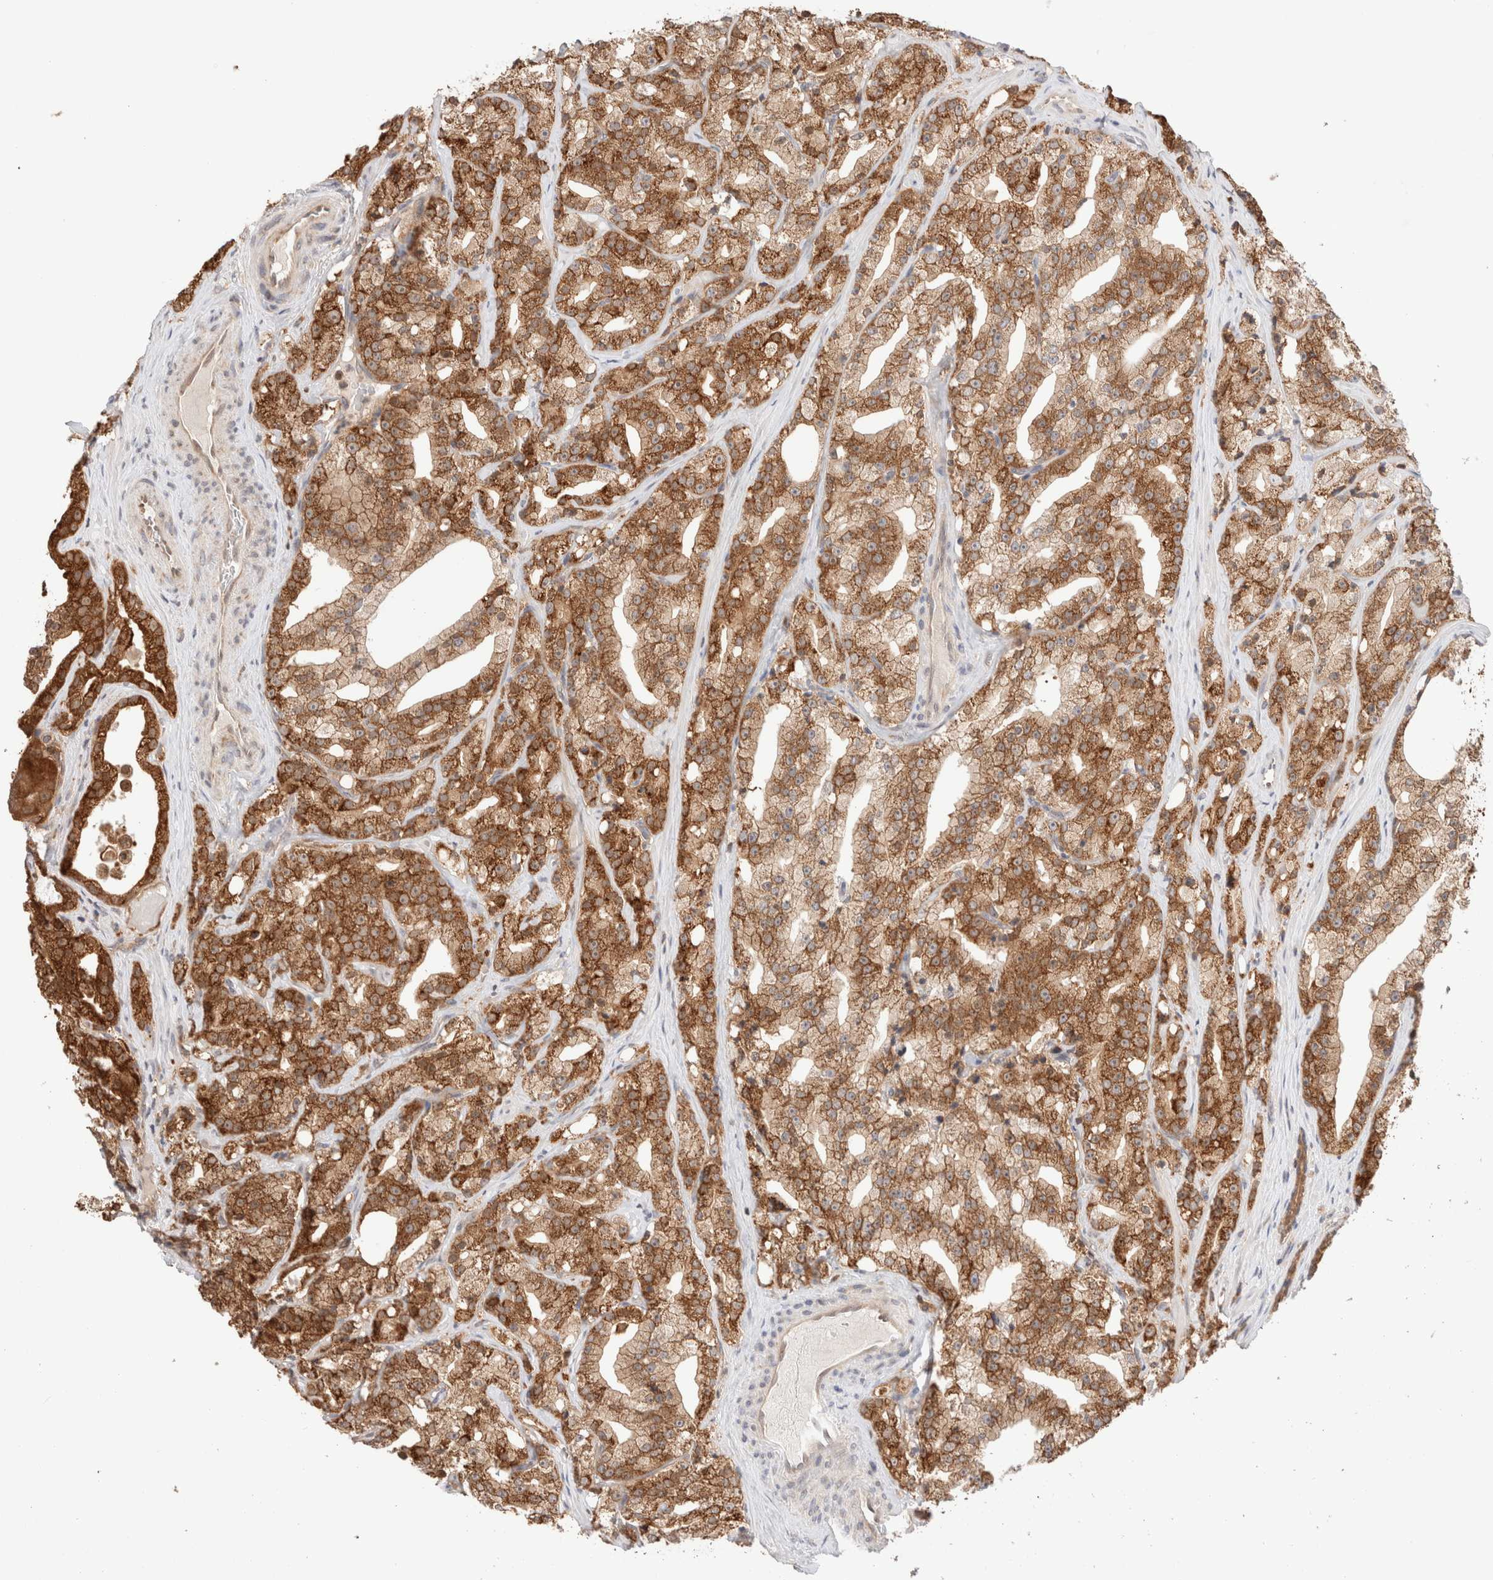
{"staining": {"intensity": "strong", "quantity": ">75%", "location": "cytoplasmic/membranous"}, "tissue": "prostate cancer", "cell_type": "Tumor cells", "image_type": "cancer", "snomed": [{"axis": "morphology", "description": "Adenocarcinoma, High grade"}, {"axis": "topography", "description": "Prostate"}], "caption": "IHC of human prostate adenocarcinoma (high-grade) reveals high levels of strong cytoplasmic/membranous staining in about >75% of tumor cells. Using DAB (3,3'-diaminobenzidine) (brown) and hematoxylin (blue) stains, captured at high magnification using brightfield microscopy.", "gene": "XKR4", "patient": {"sex": "male", "age": 64}}